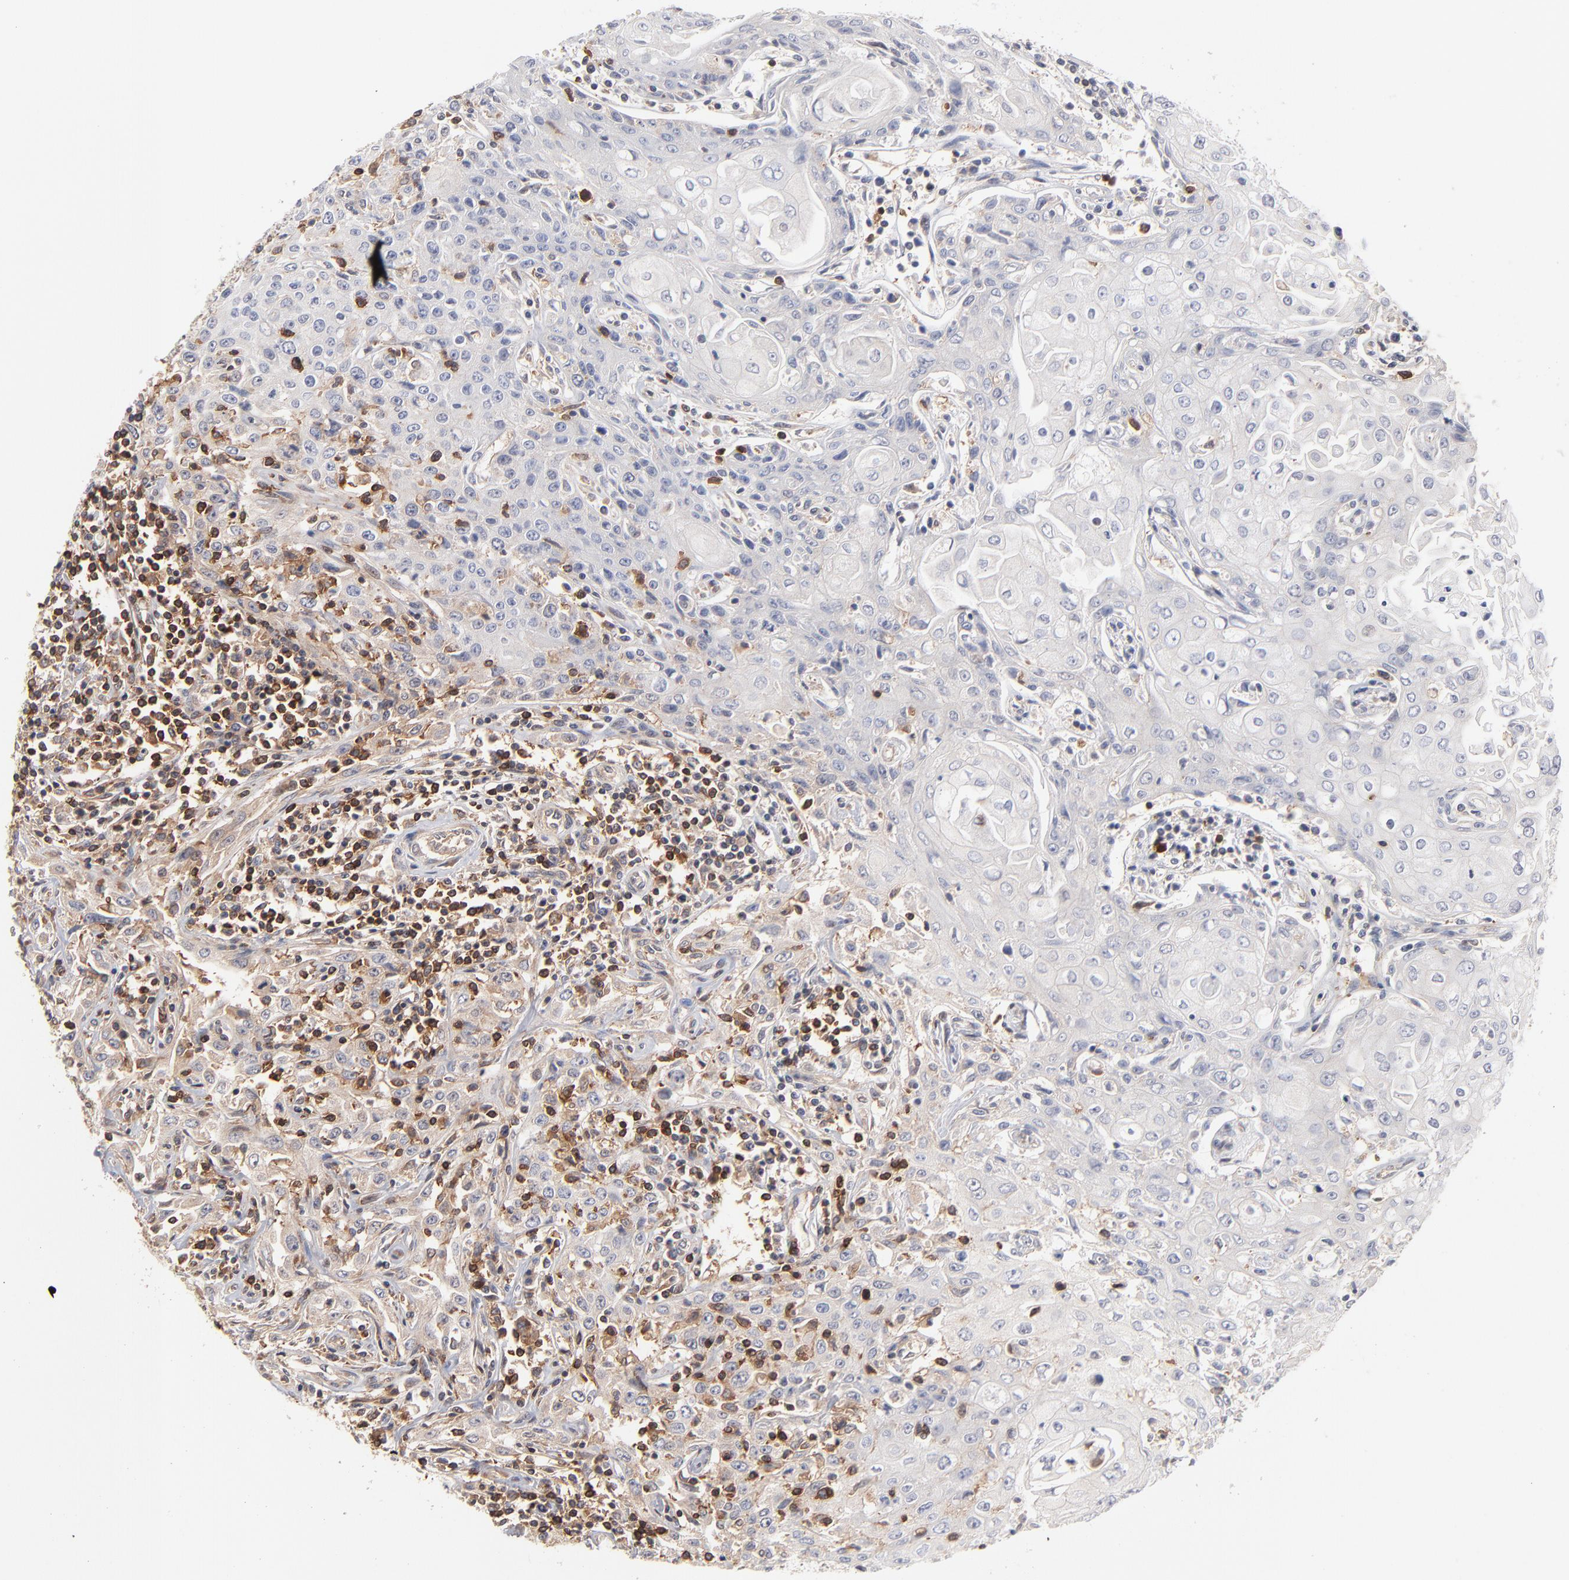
{"staining": {"intensity": "weak", "quantity": "<25%", "location": "cytoplasmic/membranous"}, "tissue": "head and neck cancer", "cell_type": "Tumor cells", "image_type": "cancer", "snomed": [{"axis": "morphology", "description": "Squamous cell carcinoma, NOS"}, {"axis": "topography", "description": "Oral tissue"}, {"axis": "topography", "description": "Head-Neck"}], "caption": "Micrograph shows no protein positivity in tumor cells of head and neck cancer (squamous cell carcinoma) tissue.", "gene": "WIPF1", "patient": {"sex": "female", "age": 76}}